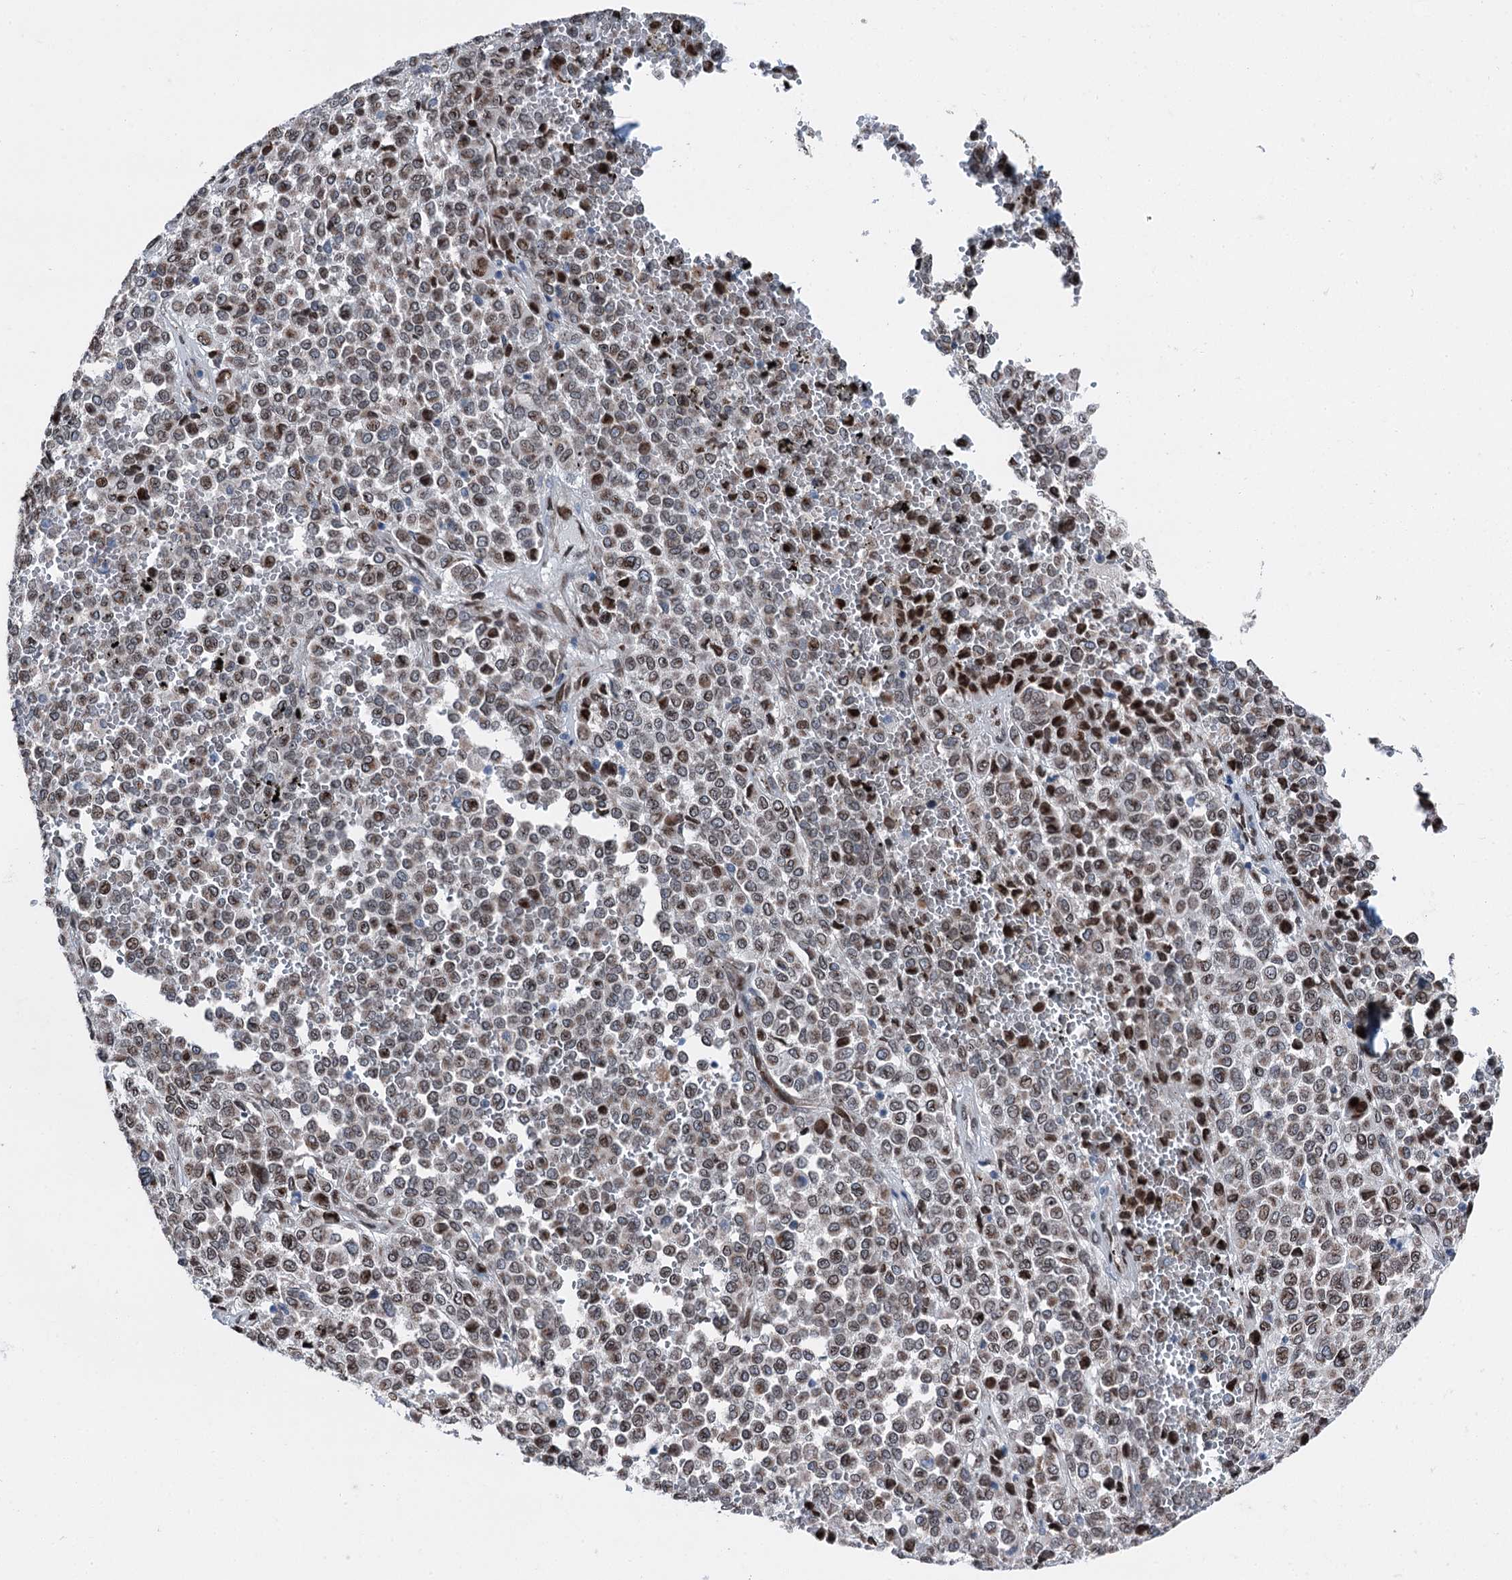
{"staining": {"intensity": "moderate", "quantity": "25%-75%", "location": "nuclear"}, "tissue": "melanoma", "cell_type": "Tumor cells", "image_type": "cancer", "snomed": [{"axis": "morphology", "description": "Malignant melanoma, Metastatic site"}, {"axis": "topography", "description": "Pancreas"}], "caption": "A histopathology image of human malignant melanoma (metastatic site) stained for a protein shows moderate nuclear brown staining in tumor cells.", "gene": "MRPL14", "patient": {"sex": "female", "age": 30}}